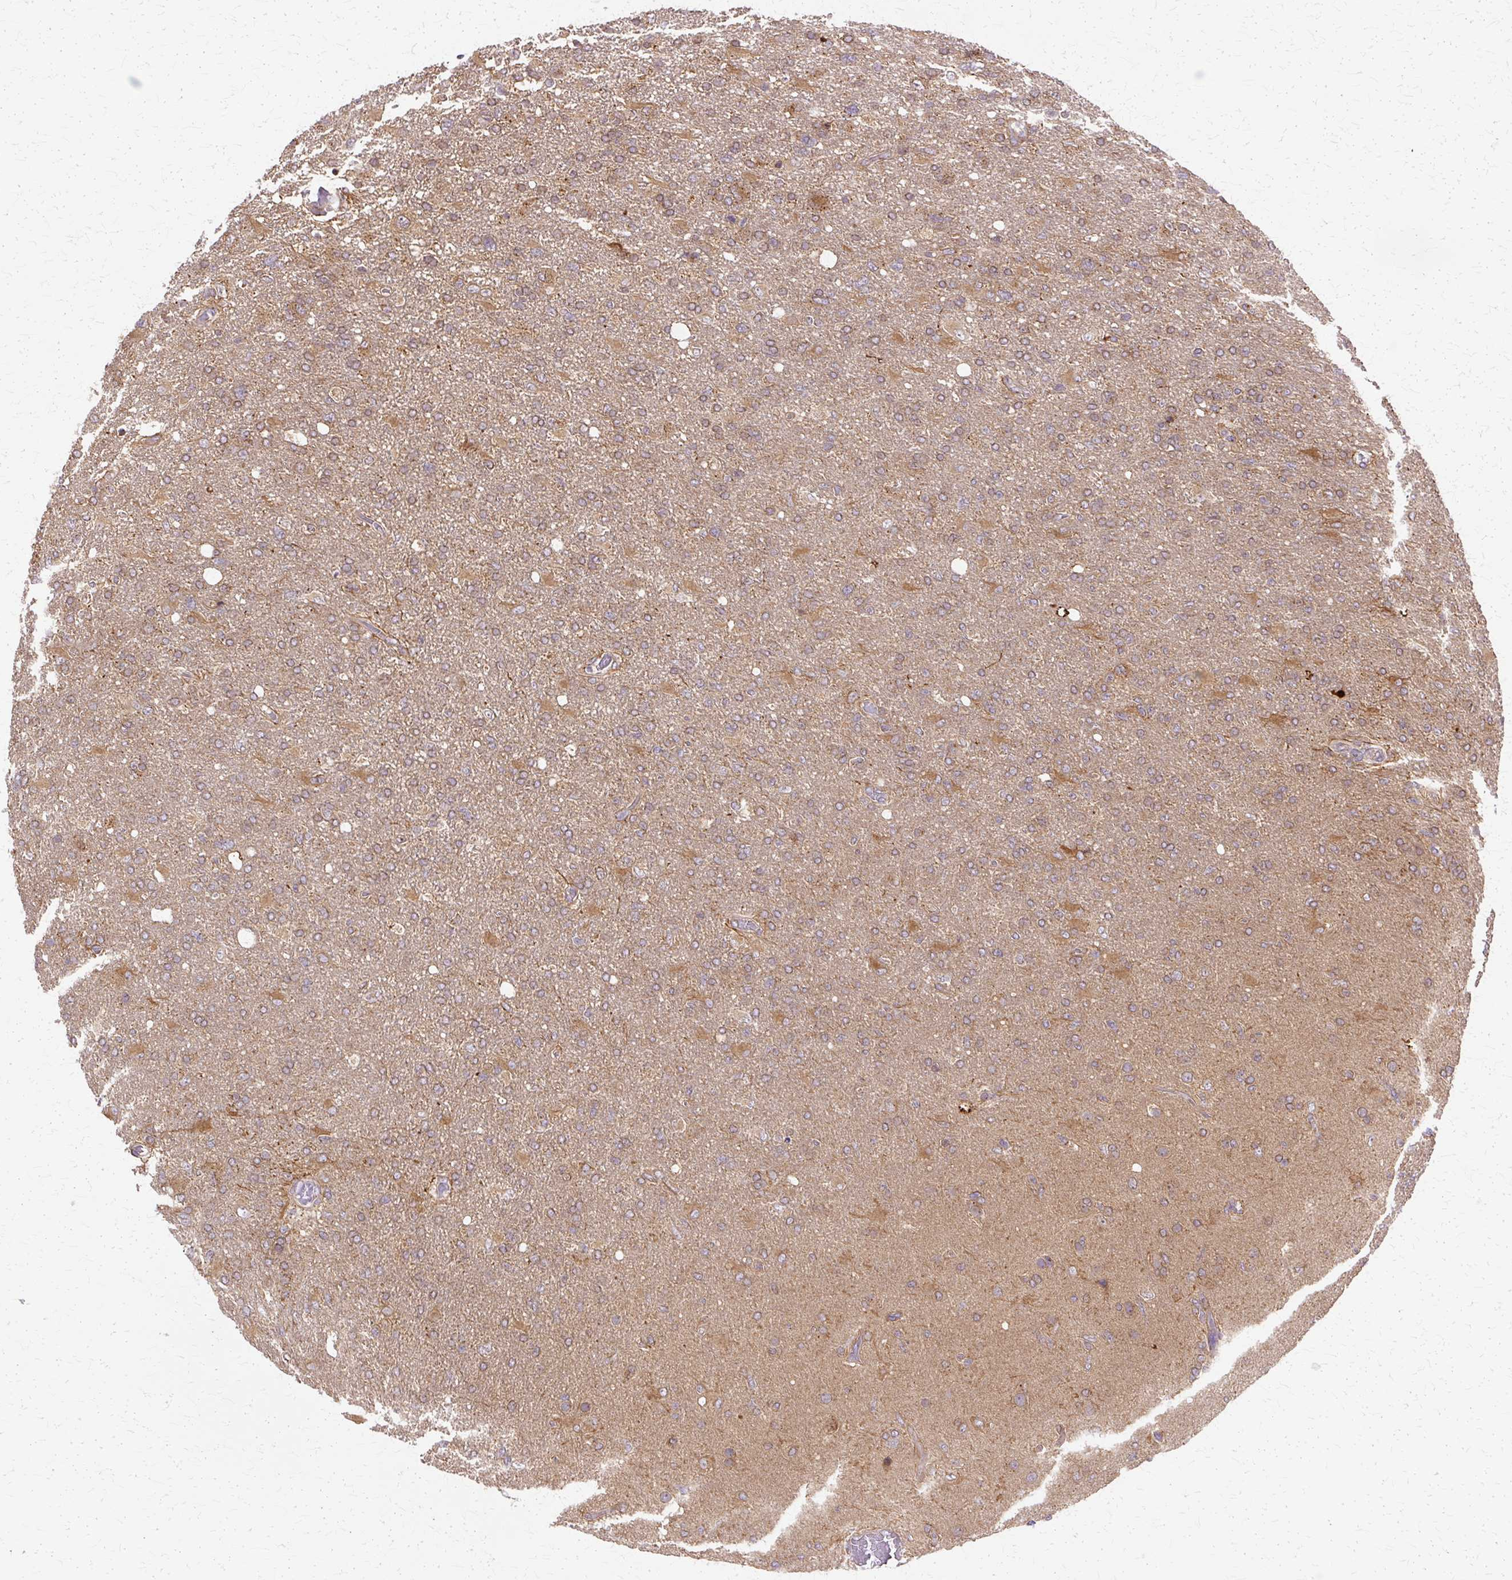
{"staining": {"intensity": "moderate", "quantity": ">75%", "location": "cytoplasmic/membranous"}, "tissue": "glioma", "cell_type": "Tumor cells", "image_type": "cancer", "snomed": [{"axis": "morphology", "description": "Glioma, malignant, High grade"}, {"axis": "topography", "description": "Brain"}], "caption": "Malignant glioma (high-grade) was stained to show a protein in brown. There is medium levels of moderate cytoplasmic/membranous expression in approximately >75% of tumor cells.", "gene": "COPB1", "patient": {"sex": "male", "age": 61}}